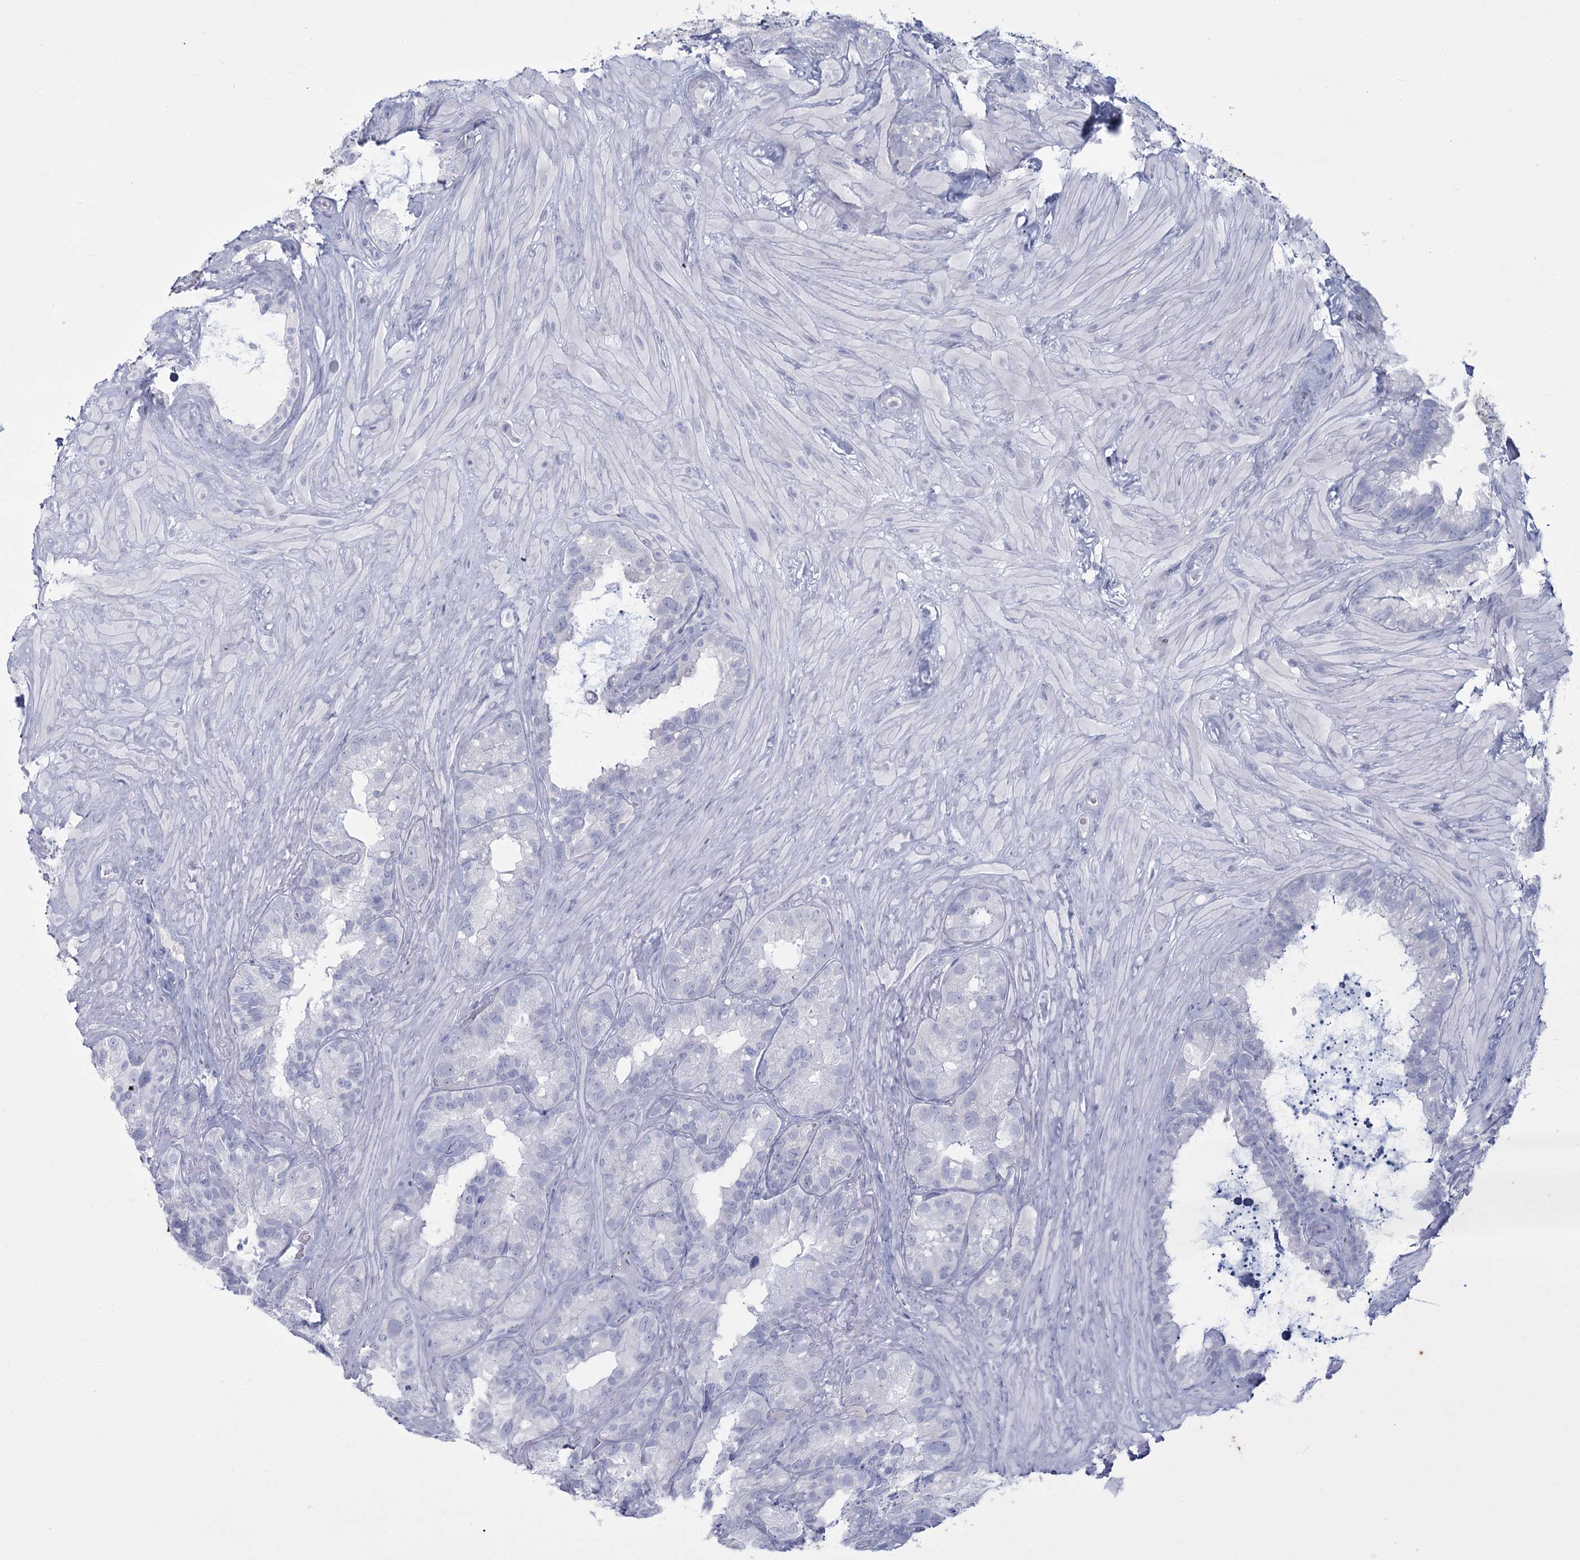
{"staining": {"intensity": "negative", "quantity": "none", "location": "none"}, "tissue": "seminal vesicle", "cell_type": "Glandular cells", "image_type": "normal", "snomed": [{"axis": "morphology", "description": "Normal tissue, NOS"}, {"axis": "topography", "description": "Prostate"}, {"axis": "topography", "description": "Seminal veicle"}], "caption": "The immunohistochemistry (IHC) micrograph has no significant expression in glandular cells of seminal vesicle. (Brightfield microscopy of DAB immunohistochemistry at high magnification).", "gene": "SLC6A19", "patient": {"sex": "male", "age": 68}}